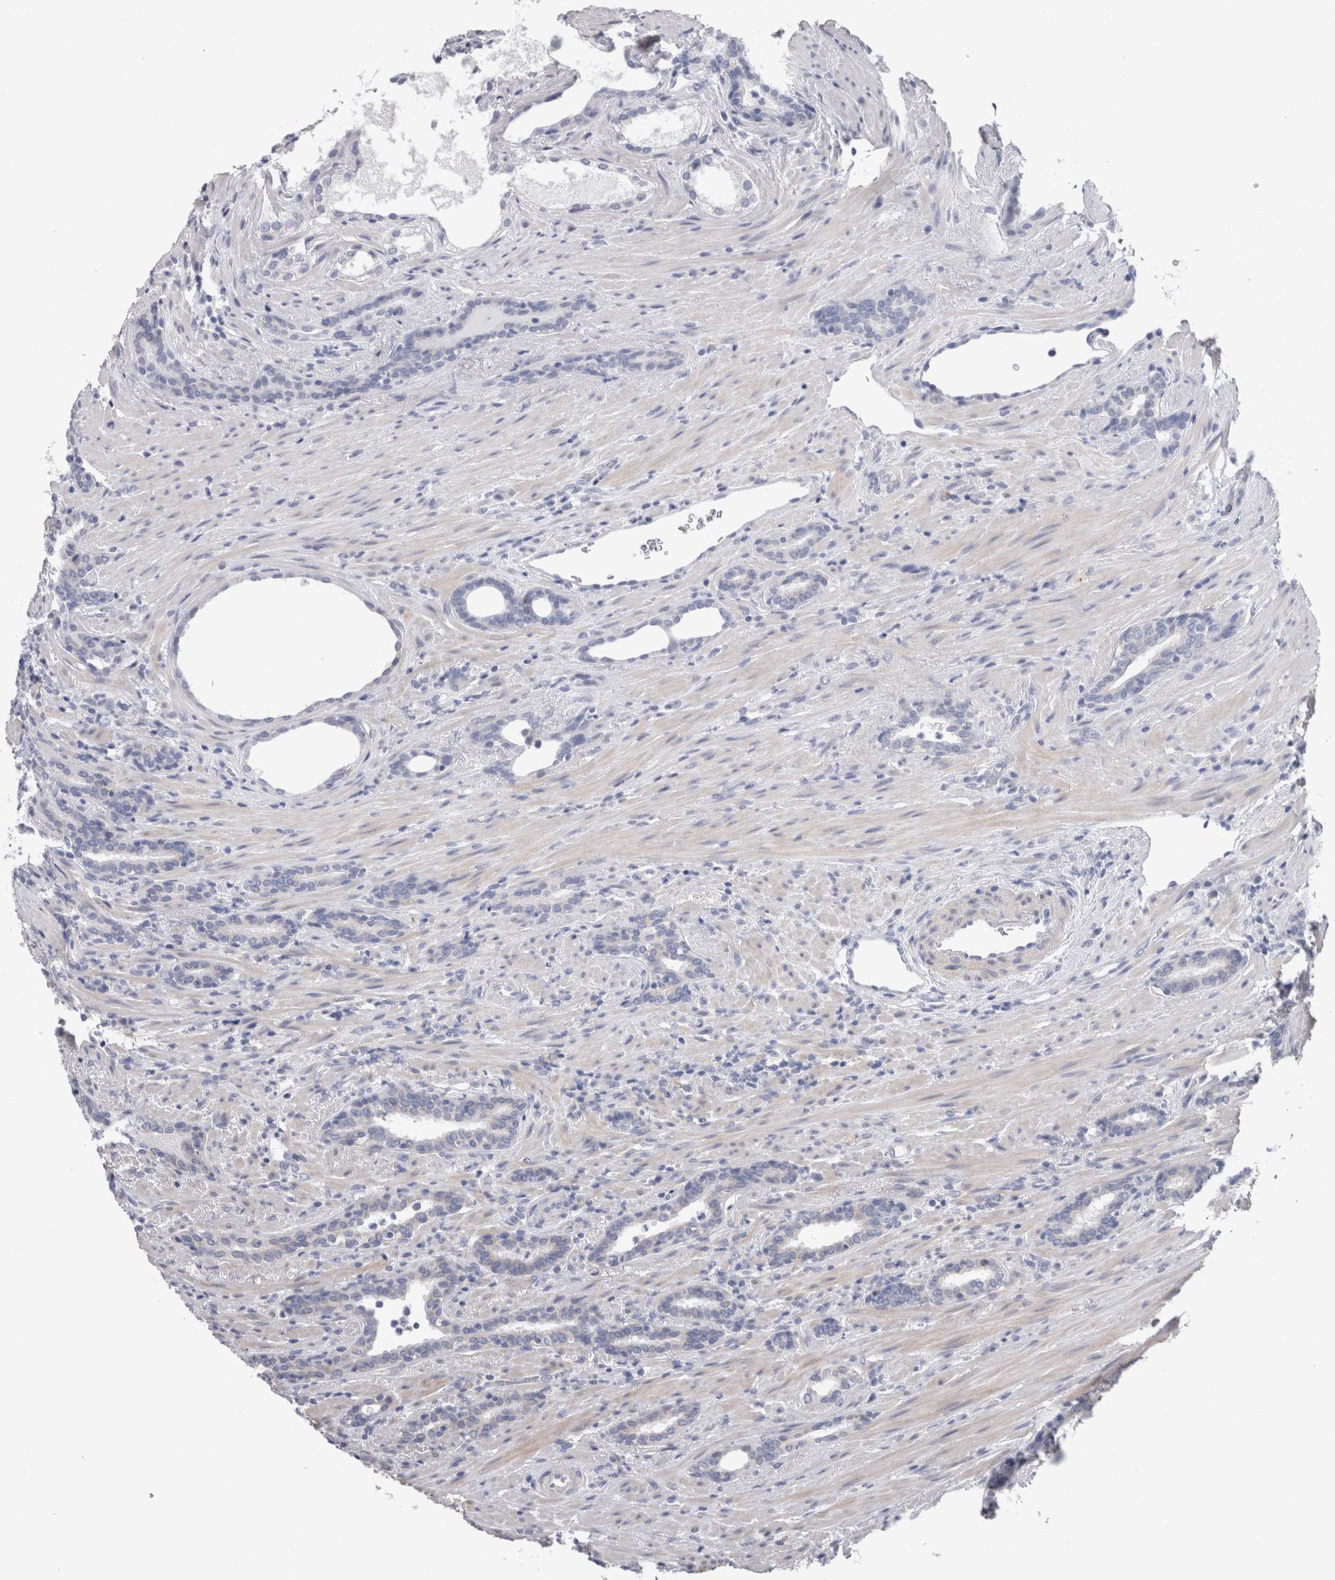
{"staining": {"intensity": "negative", "quantity": "none", "location": "none"}, "tissue": "prostate cancer", "cell_type": "Tumor cells", "image_type": "cancer", "snomed": [{"axis": "morphology", "description": "Adenocarcinoma, High grade"}, {"axis": "topography", "description": "Prostate"}], "caption": "A photomicrograph of human prostate cancer (high-grade adenocarcinoma) is negative for staining in tumor cells. (Brightfield microscopy of DAB (3,3'-diaminobenzidine) immunohistochemistry at high magnification).", "gene": "GDAP1", "patient": {"sex": "male", "age": 71}}